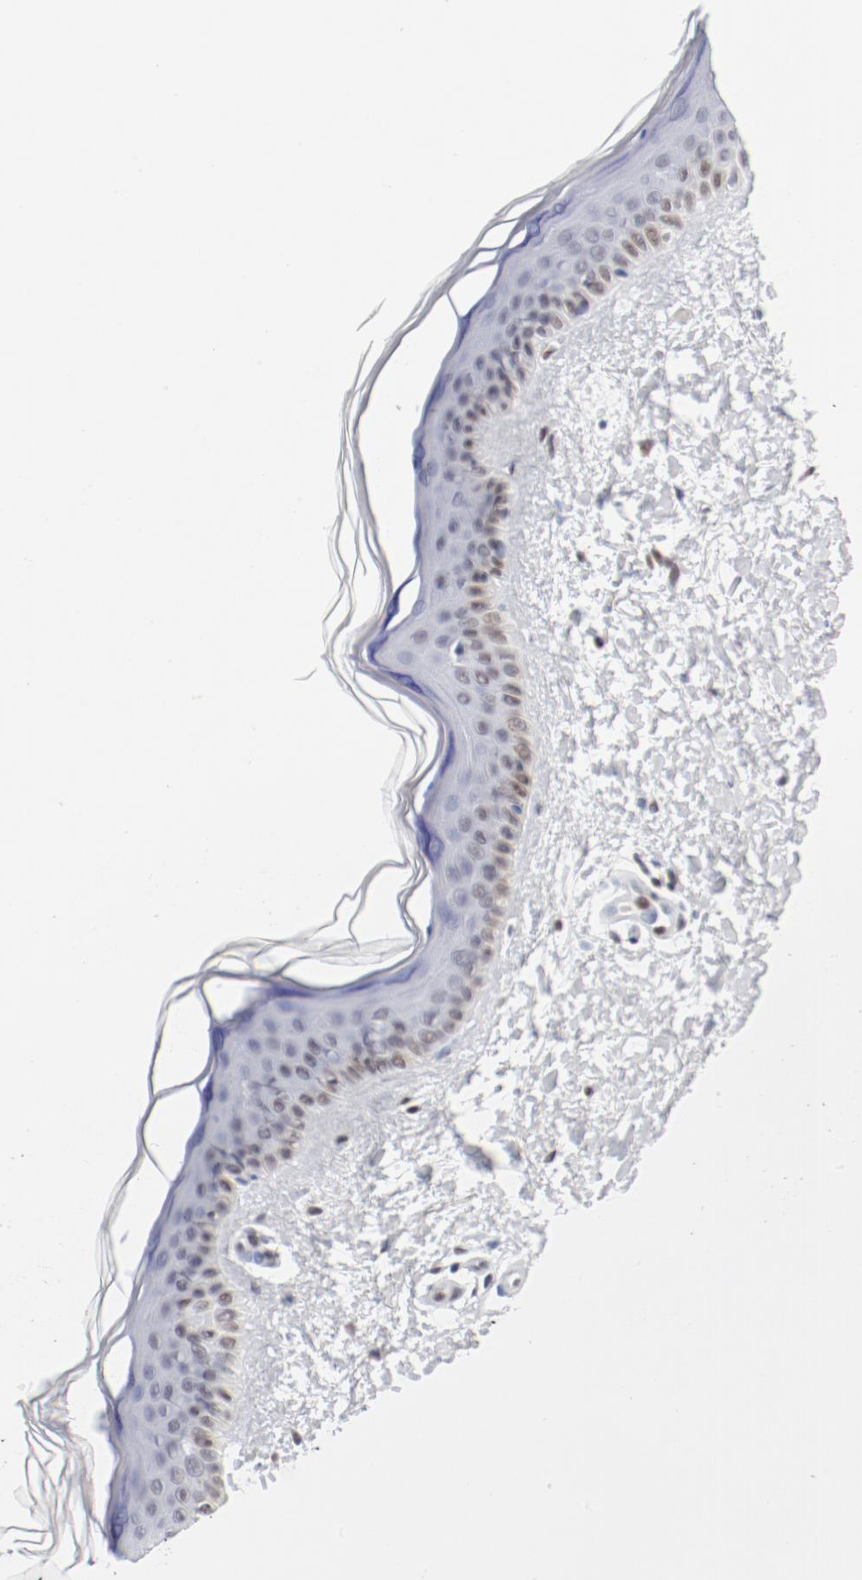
{"staining": {"intensity": "moderate", "quantity": ">75%", "location": "nuclear"}, "tissue": "skin", "cell_type": "Fibroblasts", "image_type": "normal", "snomed": [{"axis": "morphology", "description": "Normal tissue, NOS"}, {"axis": "topography", "description": "Skin"}], "caption": "Protein staining shows moderate nuclear staining in about >75% of fibroblasts in normal skin.", "gene": "ATF2", "patient": {"sex": "female", "age": 19}}